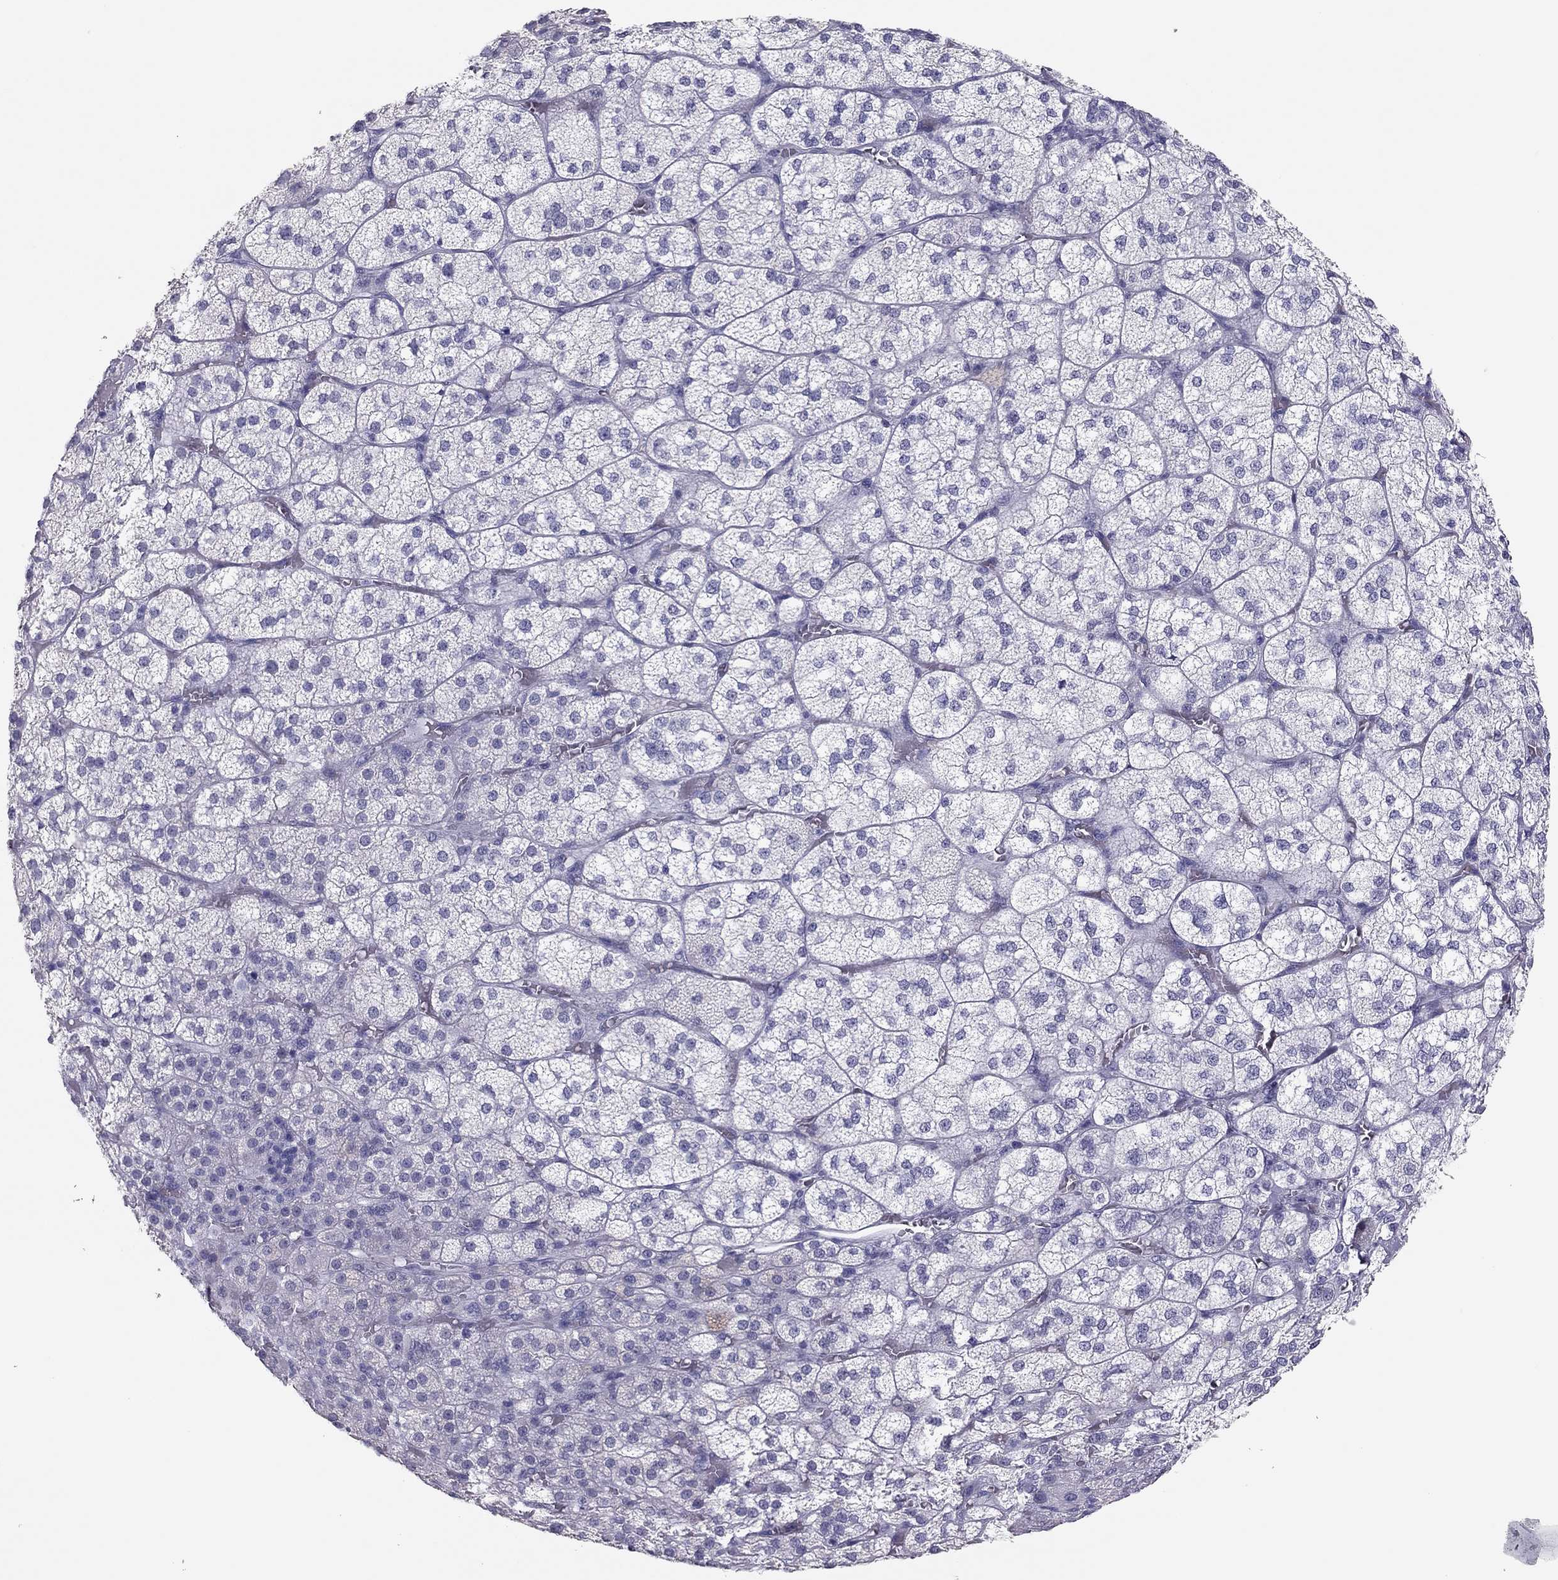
{"staining": {"intensity": "moderate", "quantity": "<25%", "location": "nuclear"}, "tissue": "adrenal gland", "cell_type": "Glandular cells", "image_type": "normal", "snomed": [{"axis": "morphology", "description": "Normal tissue, NOS"}, {"axis": "topography", "description": "Adrenal gland"}], "caption": "Immunohistochemical staining of normal human adrenal gland shows <25% levels of moderate nuclear protein positivity in approximately <25% of glandular cells. (IHC, brightfield microscopy, high magnification).", "gene": "PHOX2A", "patient": {"sex": "female", "age": 60}}